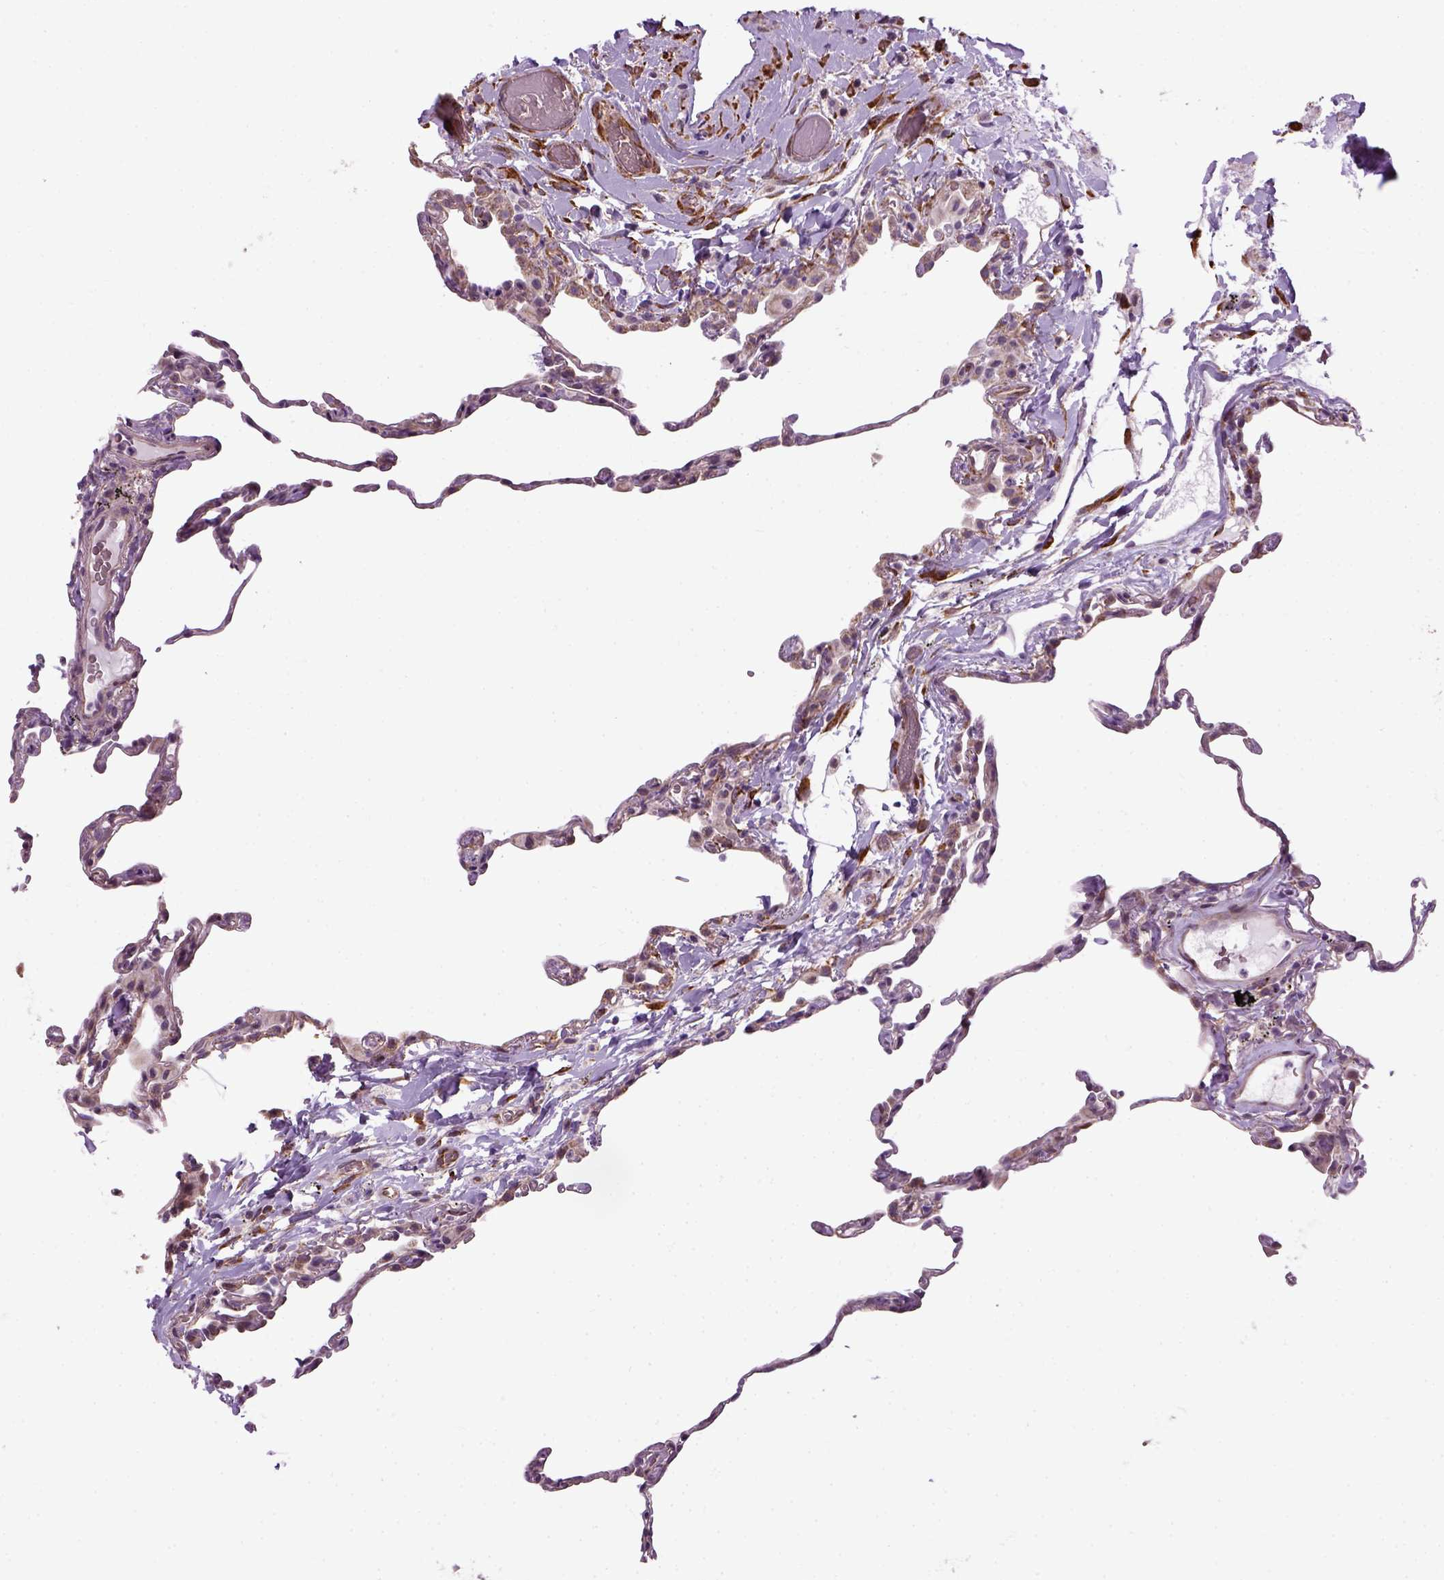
{"staining": {"intensity": "negative", "quantity": "none", "location": "none"}, "tissue": "lung", "cell_type": "Alveolar cells", "image_type": "normal", "snomed": [{"axis": "morphology", "description": "Normal tissue, NOS"}, {"axis": "topography", "description": "Lung"}], "caption": "High power microscopy photomicrograph of an IHC histopathology image of benign lung, revealing no significant staining in alveolar cells.", "gene": "XK", "patient": {"sex": "female", "age": 57}}